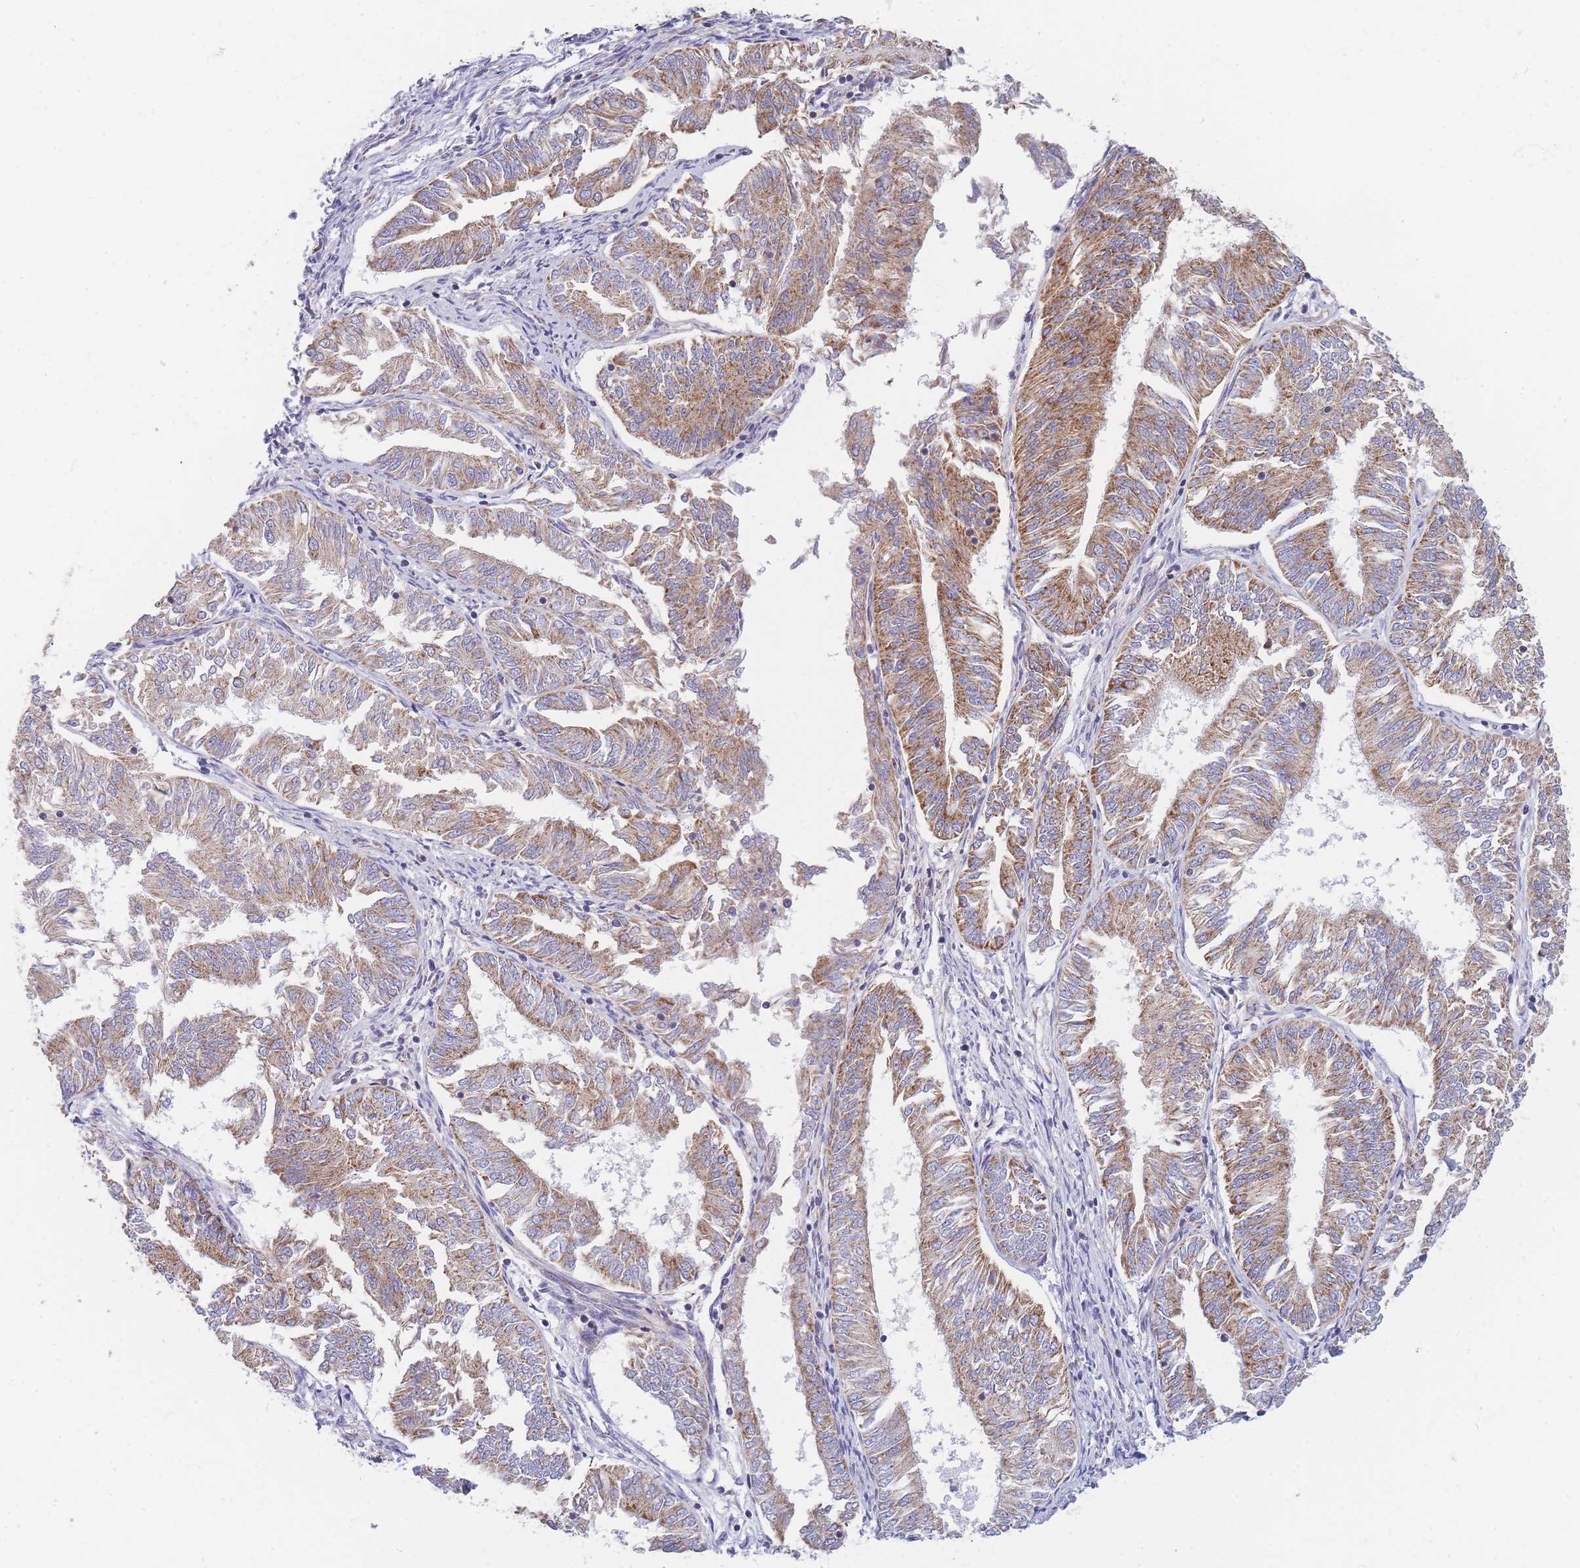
{"staining": {"intensity": "moderate", "quantity": "25%-75%", "location": "cytoplasmic/membranous"}, "tissue": "endometrial cancer", "cell_type": "Tumor cells", "image_type": "cancer", "snomed": [{"axis": "morphology", "description": "Adenocarcinoma, NOS"}, {"axis": "topography", "description": "Endometrium"}], "caption": "A brown stain labels moderate cytoplasmic/membranous staining of a protein in endometrial adenocarcinoma tumor cells.", "gene": "MRPS11", "patient": {"sex": "female", "age": 58}}